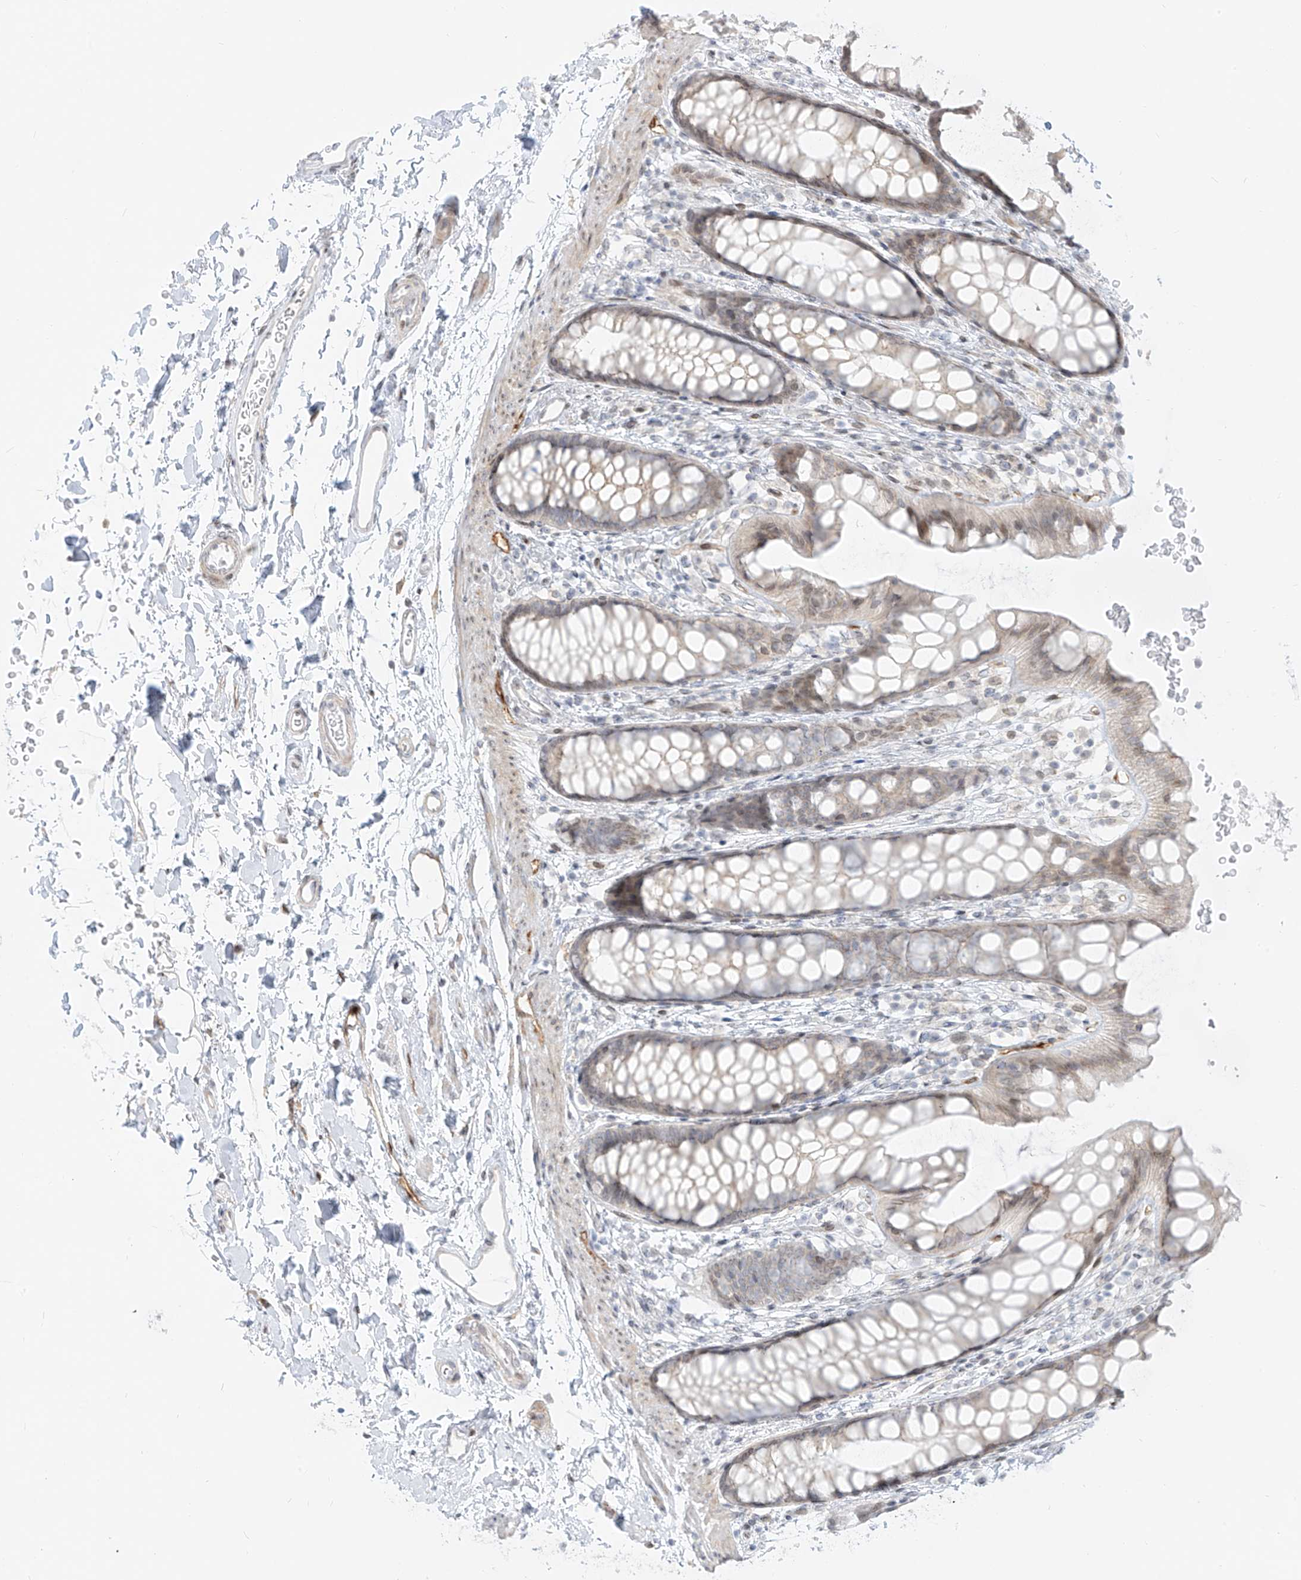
{"staining": {"intensity": "weak", "quantity": "25%-75%", "location": "cytoplasmic/membranous"}, "tissue": "rectum", "cell_type": "Glandular cells", "image_type": "normal", "snomed": [{"axis": "morphology", "description": "Normal tissue, NOS"}, {"axis": "topography", "description": "Rectum"}], "caption": "The immunohistochemical stain shows weak cytoplasmic/membranous expression in glandular cells of unremarkable rectum. The staining was performed using DAB to visualize the protein expression in brown, while the nuclei were stained in blue with hematoxylin (Magnification: 20x).", "gene": "NHSL1", "patient": {"sex": "female", "age": 65}}